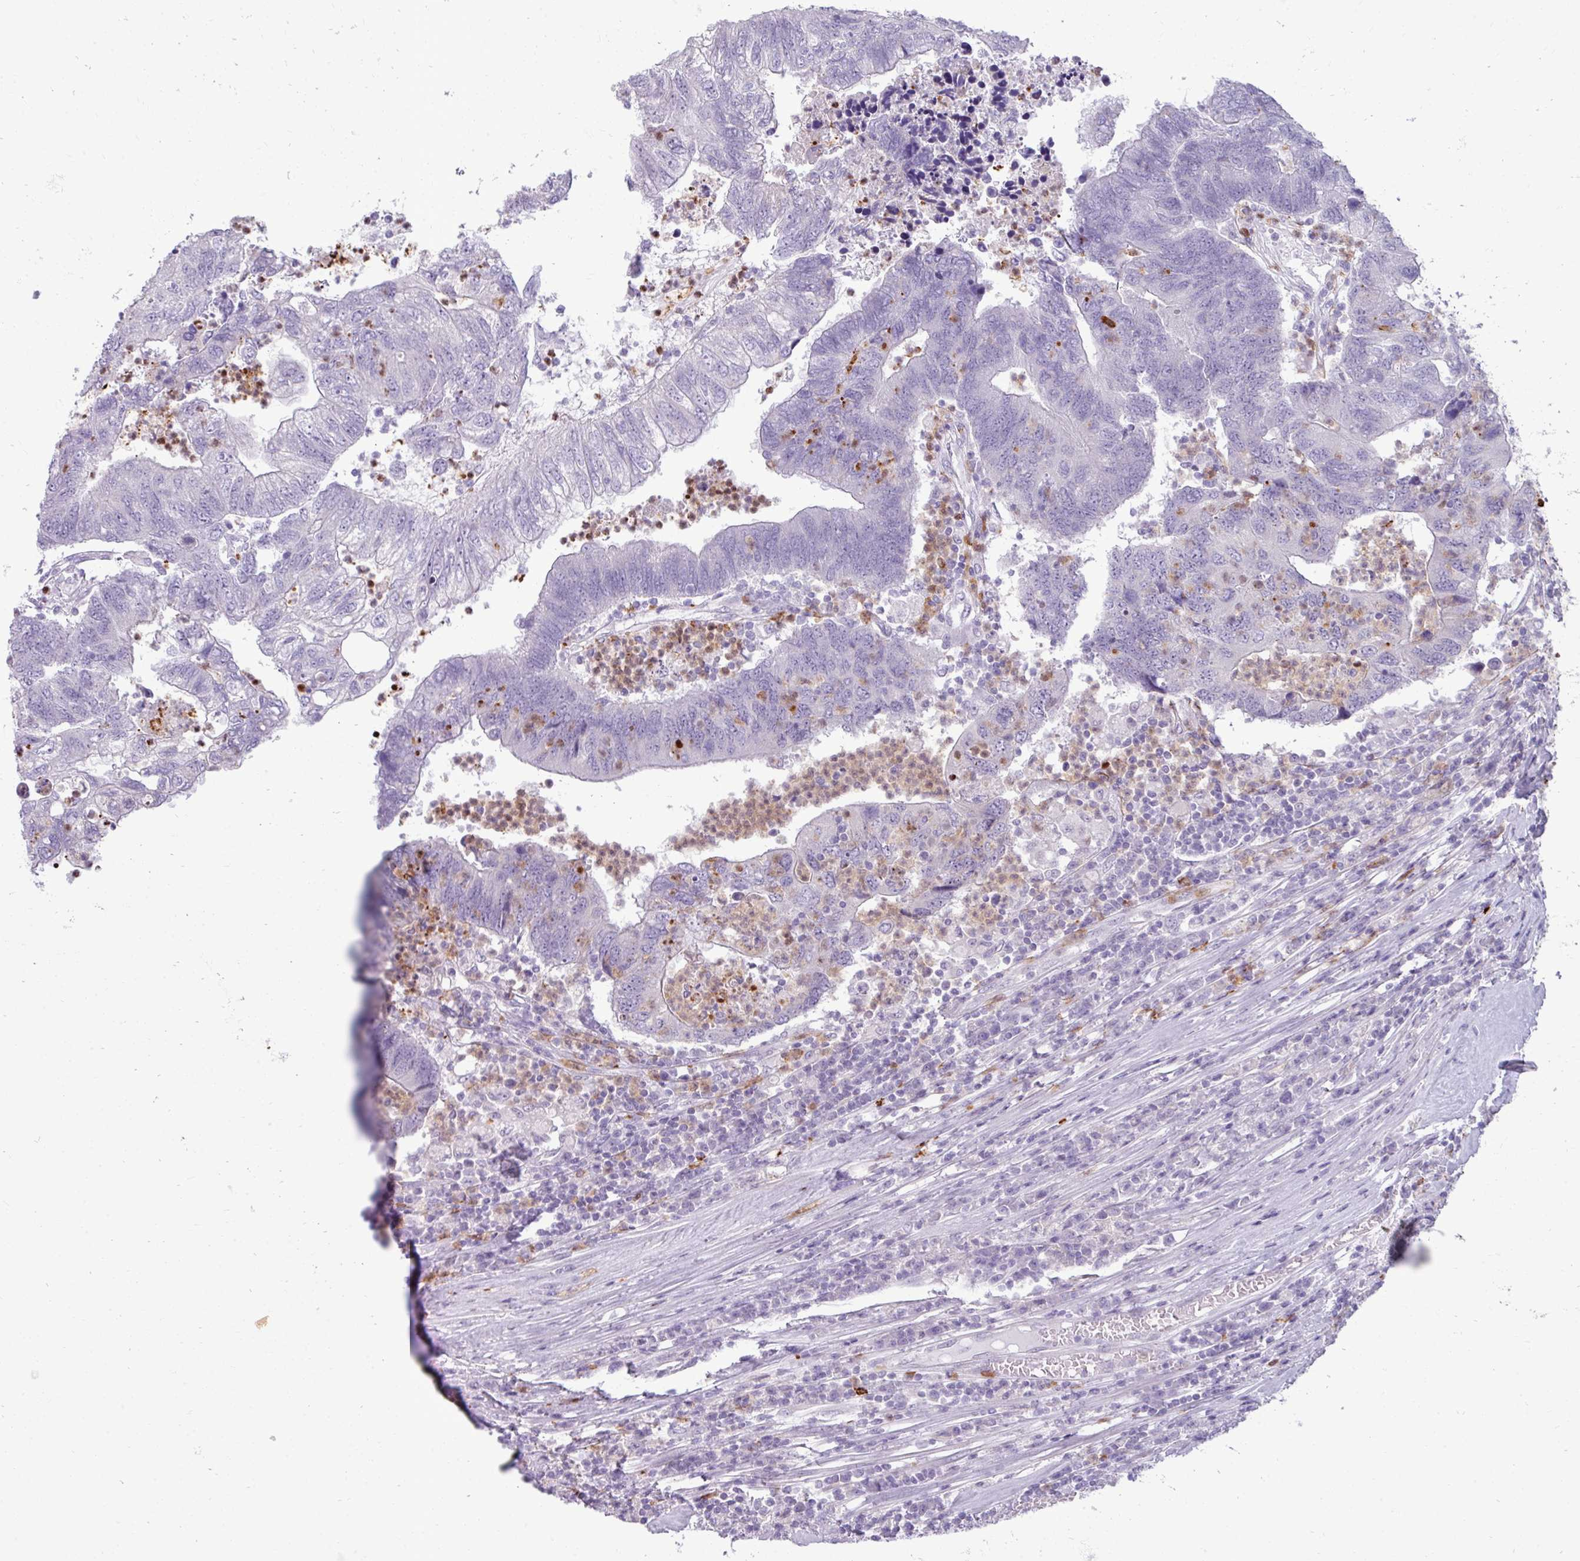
{"staining": {"intensity": "negative", "quantity": "none", "location": "none"}, "tissue": "colorectal cancer", "cell_type": "Tumor cells", "image_type": "cancer", "snomed": [{"axis": "morphology", "description": "Adenocarcinoma, NOS"}, {"axis": "topography", "description": "Colon"}], "caption": "The photomicrograph demonstrates no staining of tumor cells in colorectal cancer.", "gene": "TRIM39", "patient": {"sex": "female", "age": 48}}